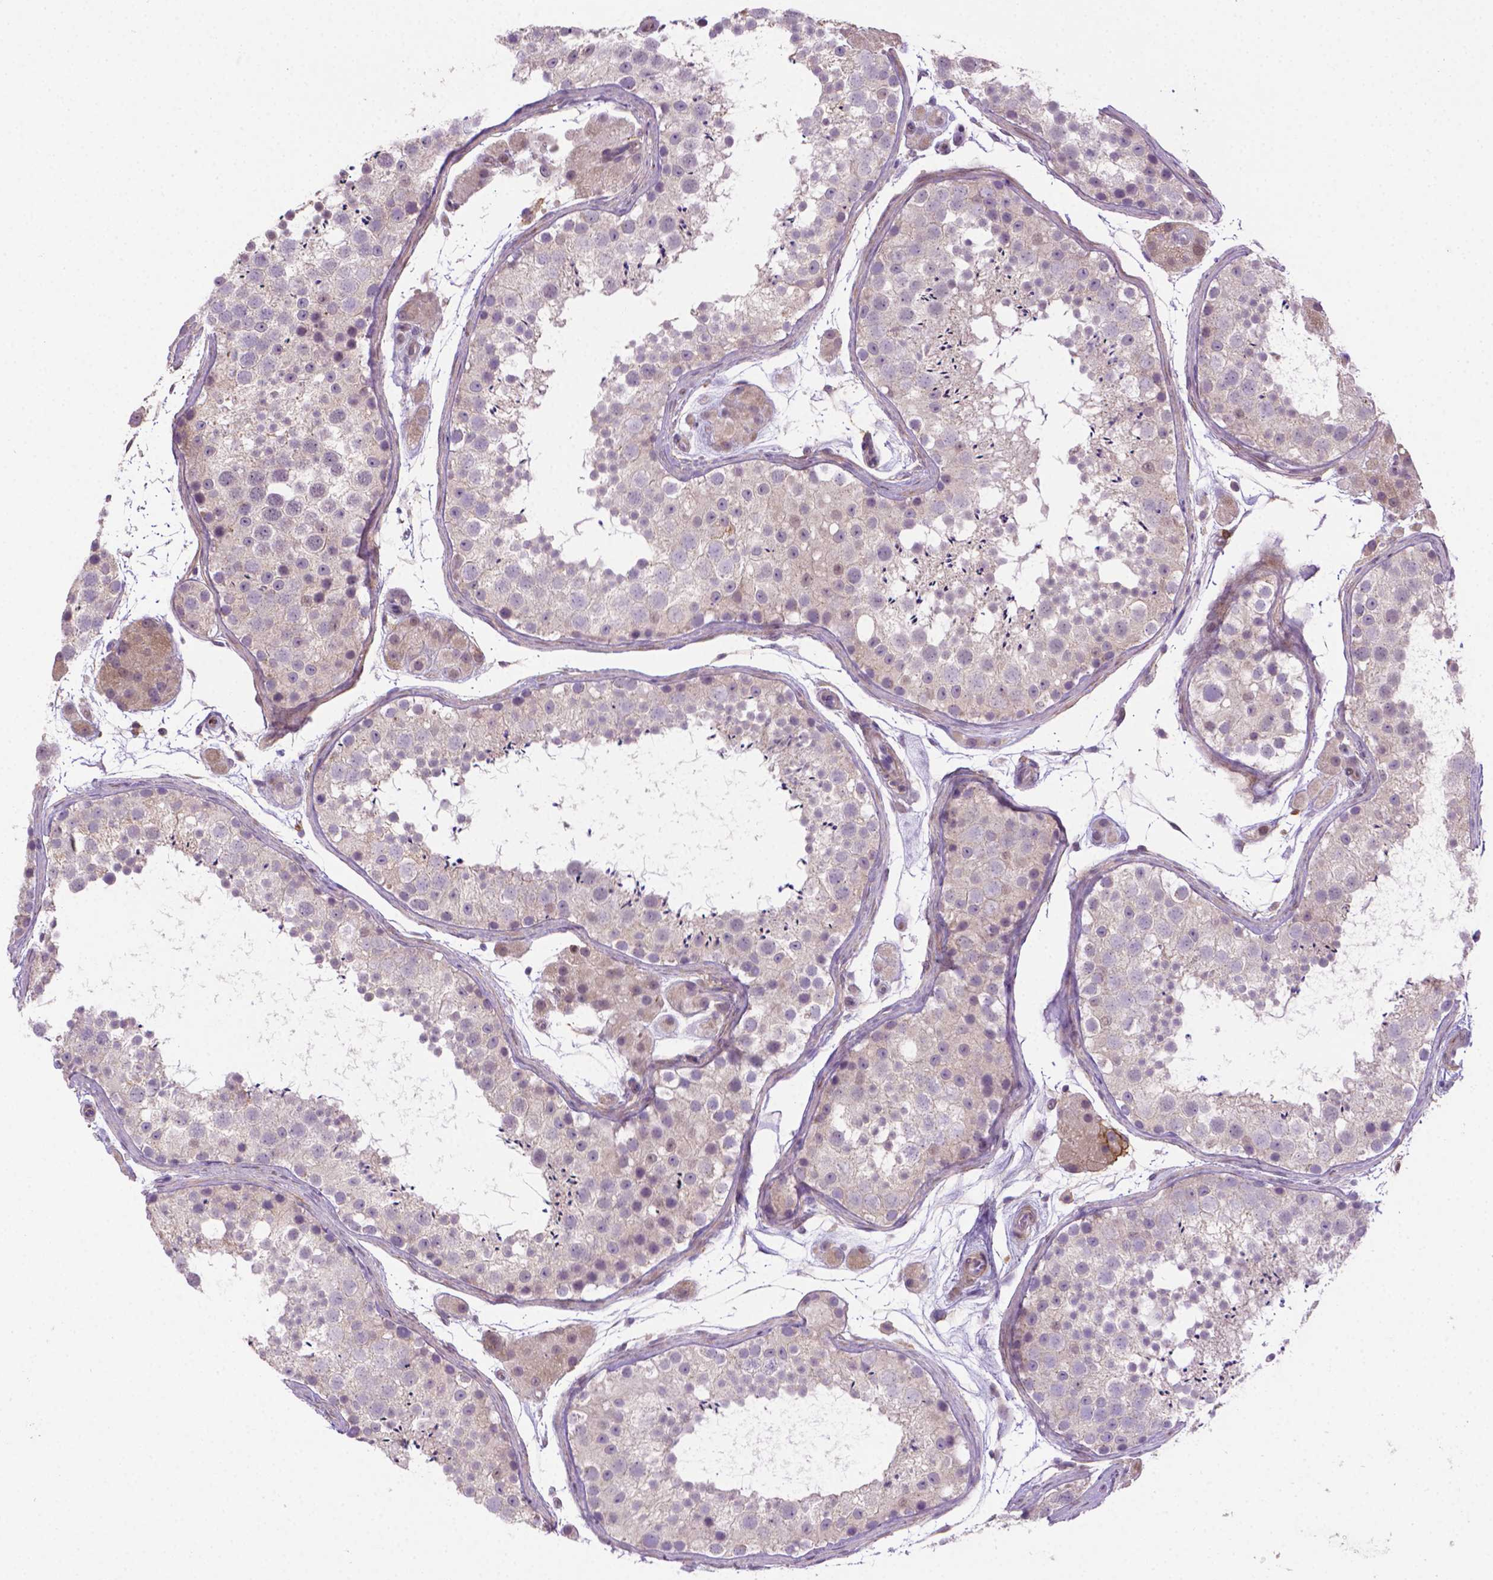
{"staining": {"intensity": "moderate", "quantity": "<25%", "location": "cytoplasmic/membranous"}, "tissue": "testis", "cell_type": "Cells in seminiferous ducts", "image_type": "normal", "snomed": [{"axis": "morphology", "description": "Normal tissue, NOS"}, {"axis": "topography", "description": "Testis"}], "caption": "Cells in seminiferous ducts reveal low levels of moderate cytoplasmic/membranous staining in about <25% of cells in benign human testis. The staining was performed using DAB to visualize the protein expression in brown, while the nuclei were stained in blue with hematoxylin (Magnification: 20x).", "gene": "ACAD10", "patient": {"sex": "male", "age": 41}}